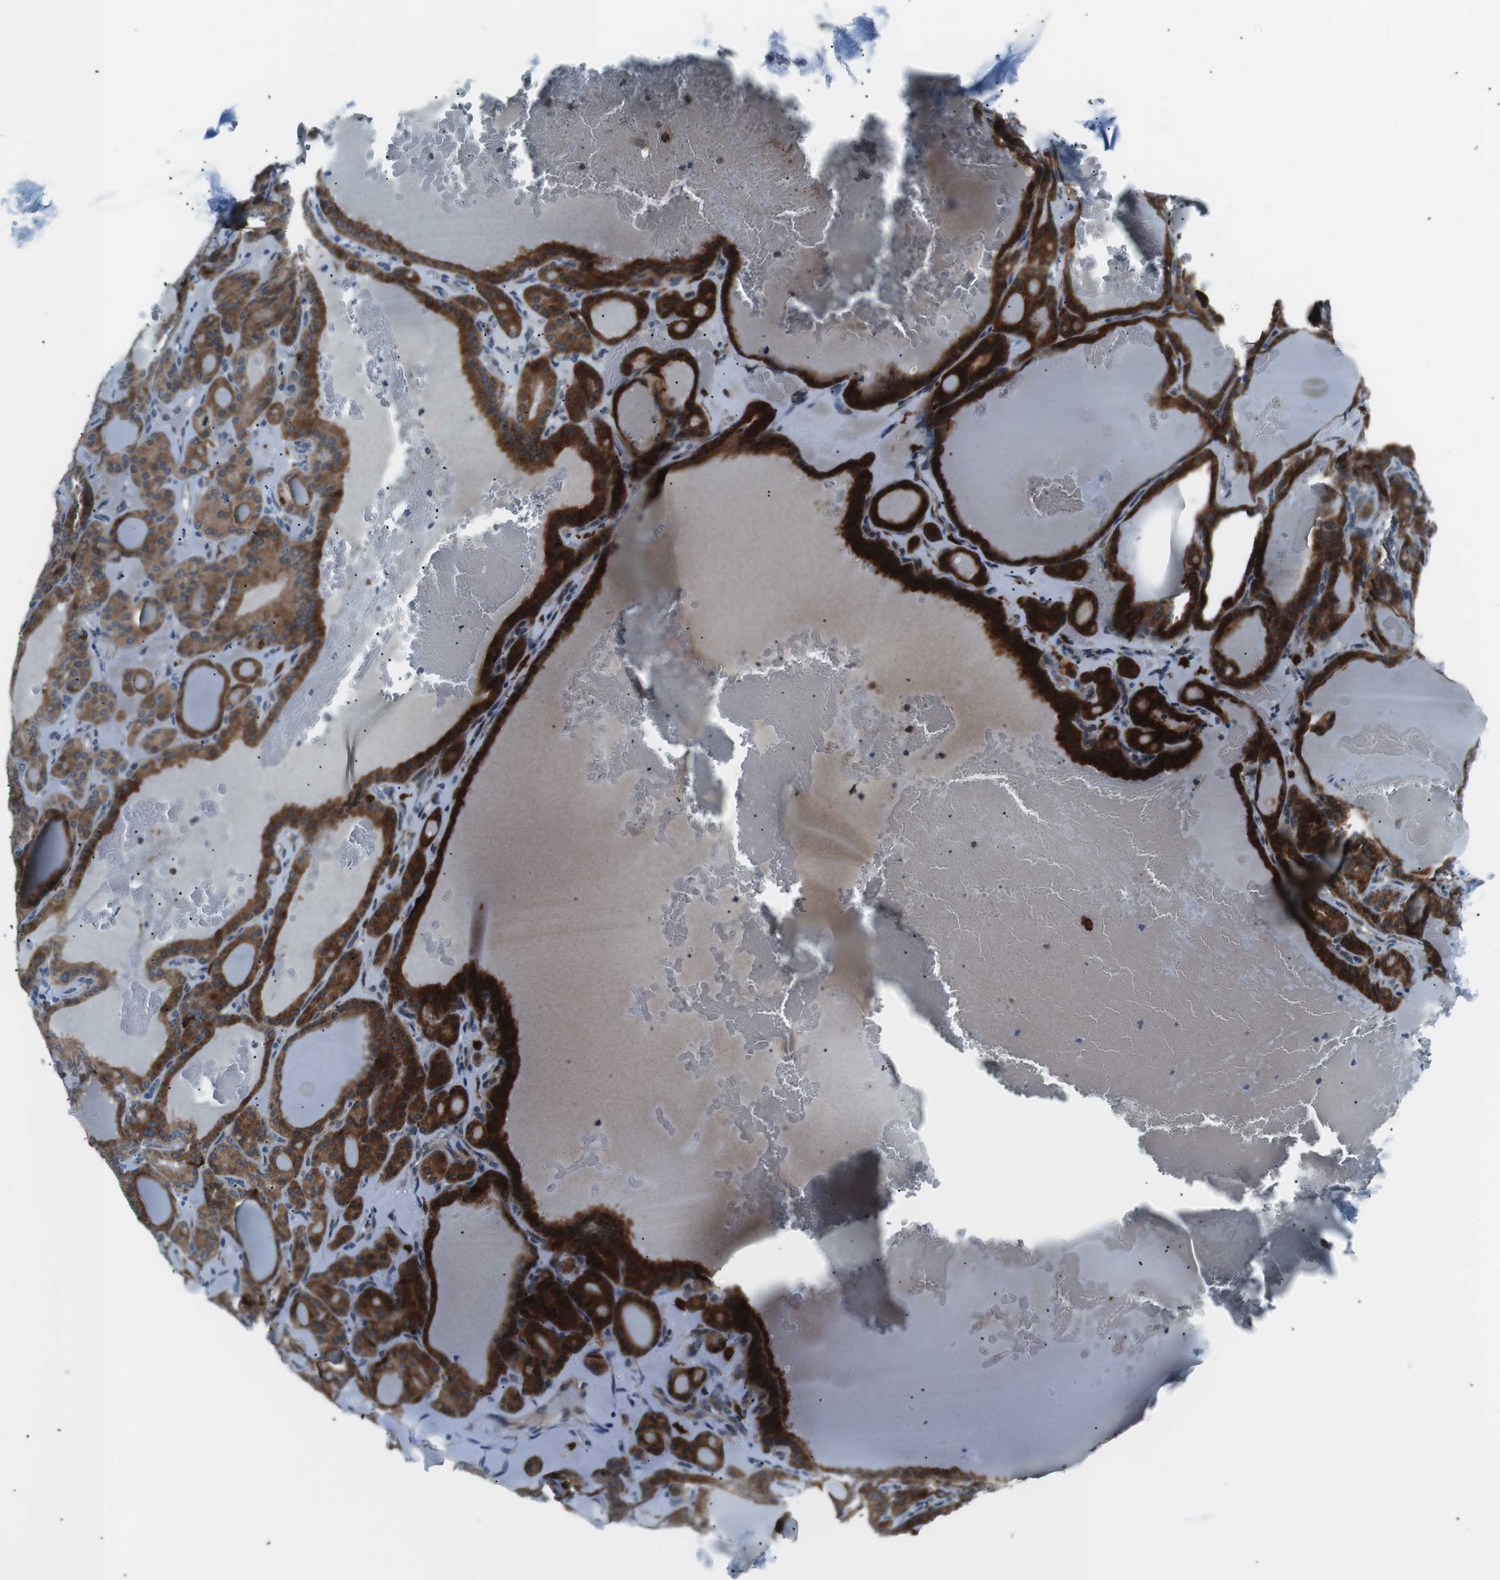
{"staining": {"intensity": "strong", "quantity": ">75%", "location": "cytoplasmic/membranous"}, "tissue": "thyroid gland", "cell_type": "Glandular cells", "image_type": "normal", "snomed": [{"axis": "morphology", "description": "Normal tissue, NOS"}, {"axis": "topography", "description": "Thyroid gland"}], "caption": "Immunohistochemical staining of benign human thyroid gland exhibits high levels of strong cytoplasmic/membranous expression in approximately >75% of glandular cells. (Brightfield microscopy of DAB IHC at high magnification).", "gene": "BLNK", "patient": {"sex": "female", "age": 28}}